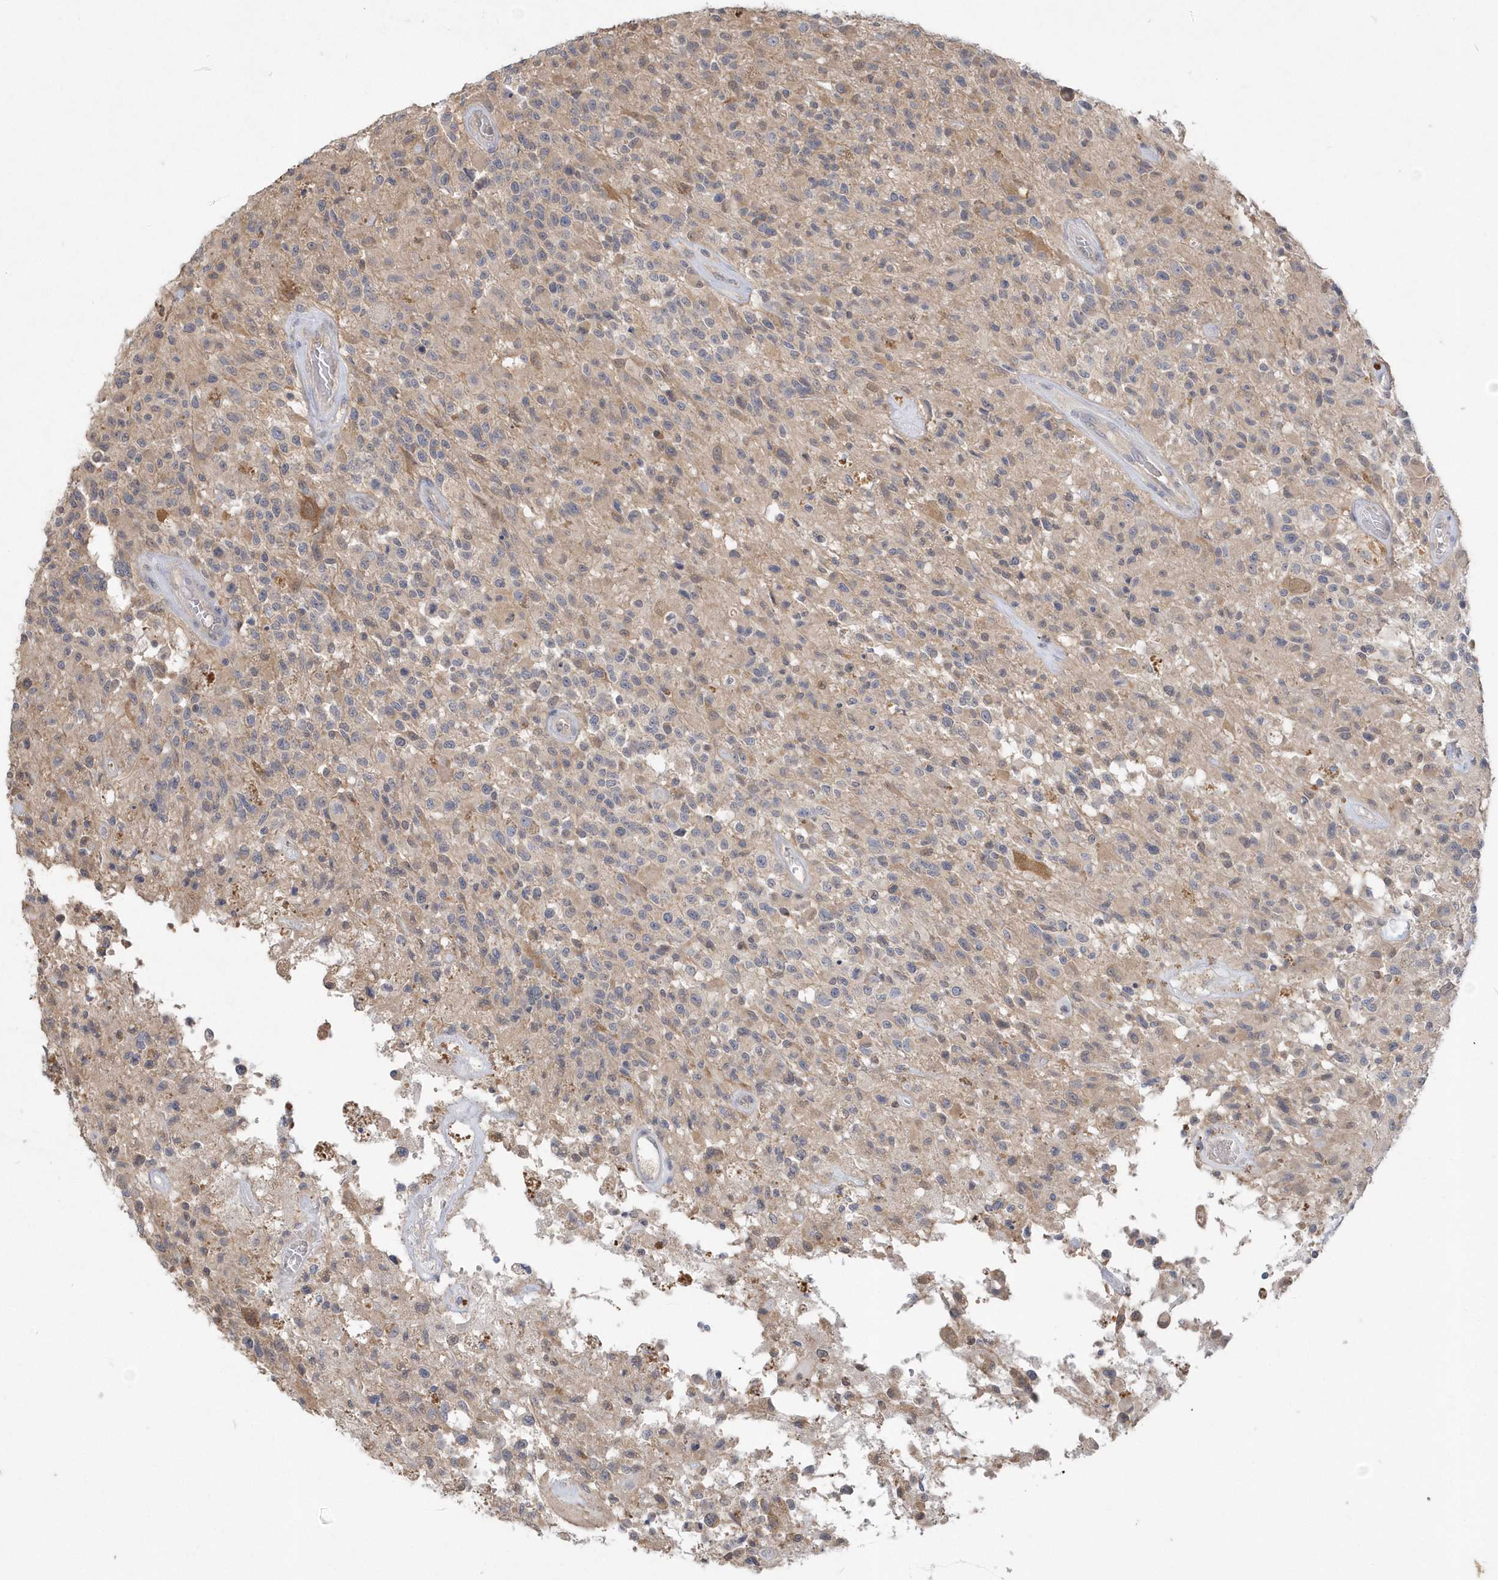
{"staining": {"intensity": "weak", "quantity": "<25%", "location": "cytoplasmic/membranous"}, "tissue": "glioma", "cell_type": "Tumor cells", "image_type": "cancer", "snomed": [{"axis": "morphology", "description": "Glioma, malignant, High grade"}, {"axis": "morphology", "description": "Glioblastoma, NOS"}, {"axis": "topography", "description": "Brain"}], "caption": "Immunohistochemistry (IHC) of glioblastoma shows no staining in tumor cells.", "gene": "AKR7A2", "patient": {"sex": "male", "age": 60}}